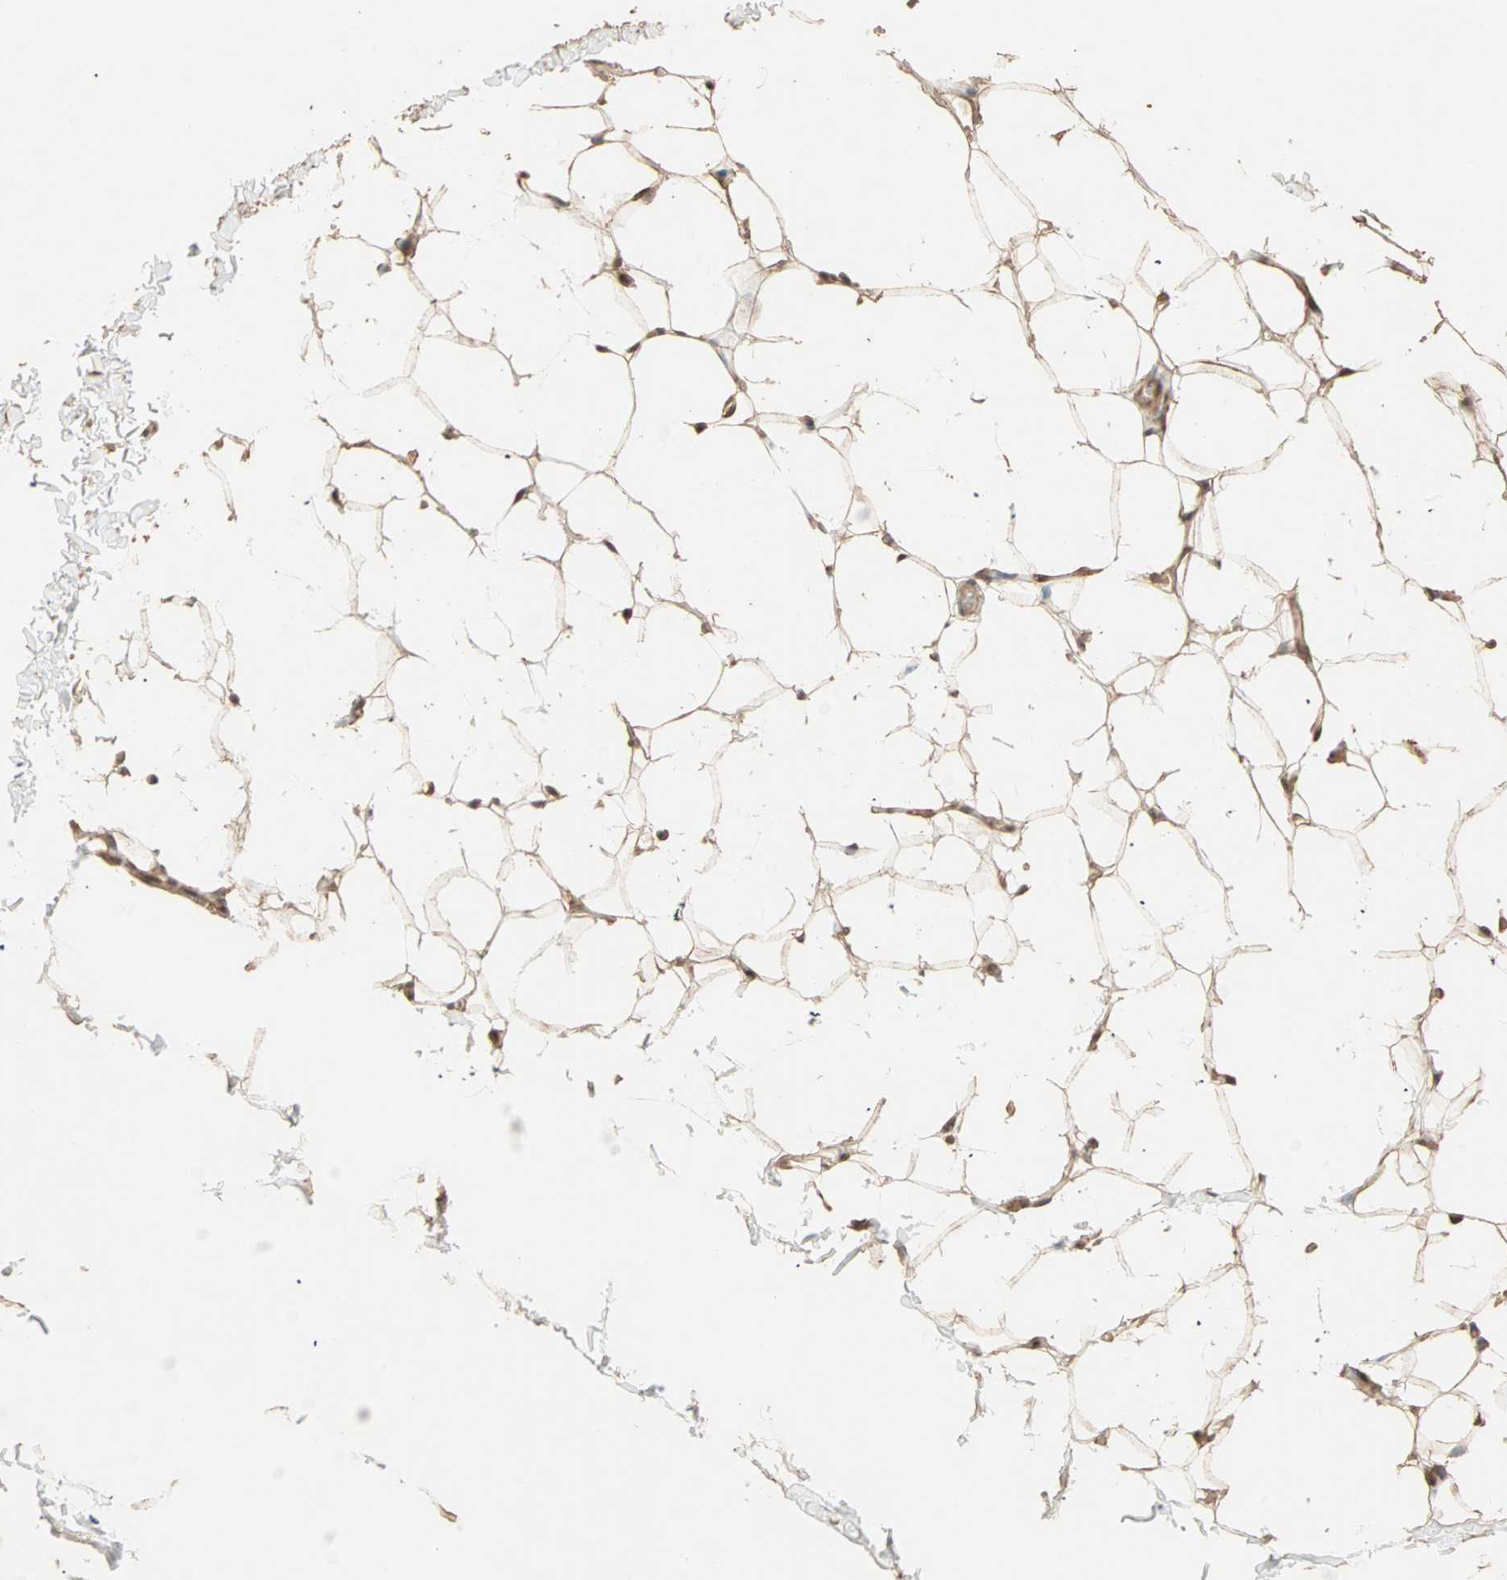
{"staining": {"intensity": "moderate", "quantity": ">75%", "location": "cytoplasmic/membranous,nuclear"}, "tissue": "adipose tissue", "cell_type": "Adipocytes", "image_type": "normal", "snomed": [{"axis": "morphology", "description": "Normal tissue, NOS"}, {"axis": "topography", "description": "Soft tissue"}], "caption": "High-power microscopy captured an immunohistochemistry histopathology image of unremarkable adipose tissue, revealing moderate cytoplasmic/membranous,nuclear positivity in about >75% of adipocytes. The protein is stained brown, and the nuclei are stained in blue (DAB (3,3'-diaminobenzidine) IHC with brightfield microscopy, high magnification).", "gene": "ZBTB33", "patient": {"sex": "male", "age": 26}}